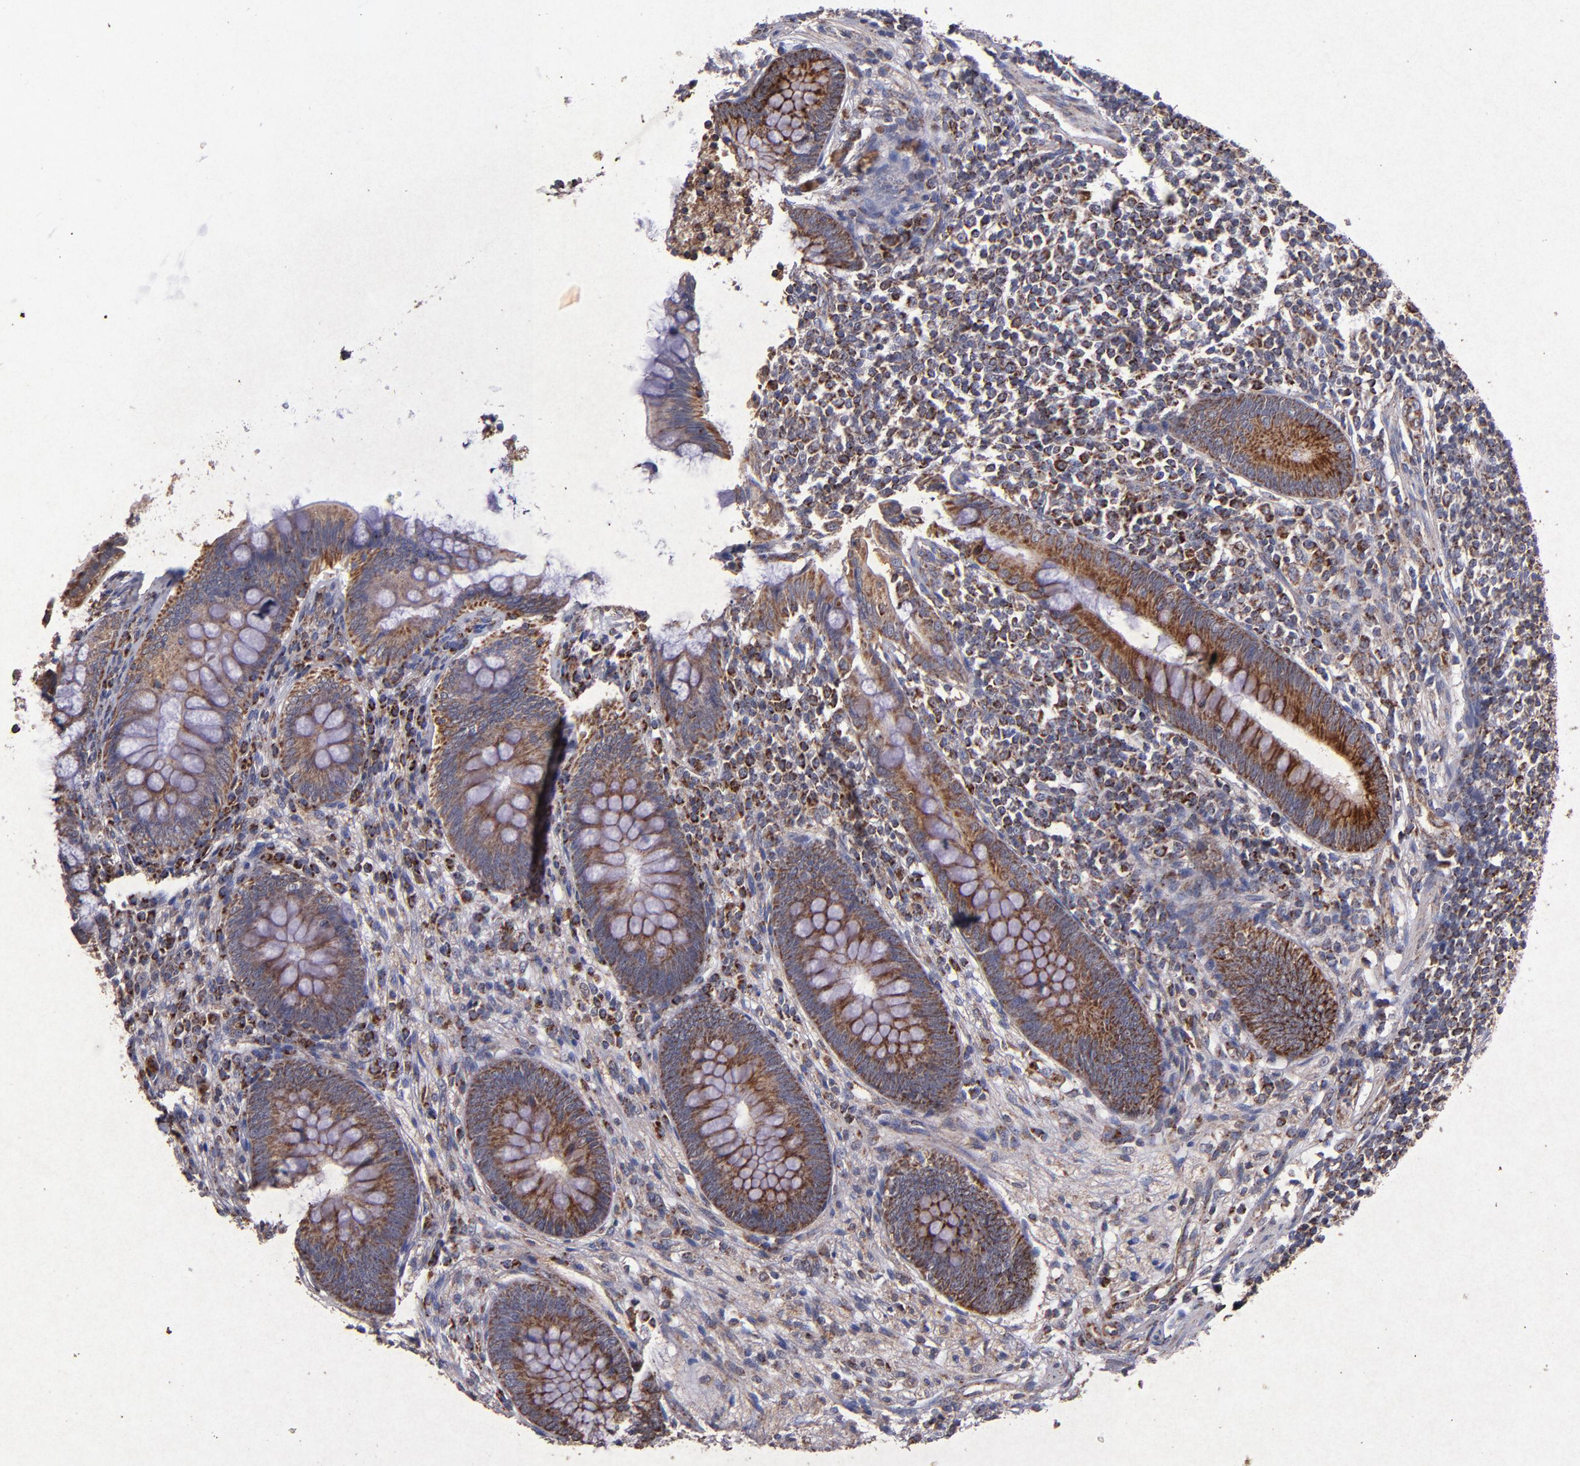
{"staining": {"intensity": "moderate", "quantity": ">75%", "location": "cytoplasmic/membranous"}, "tissue": "appendix", "cell_type": "Glandular cells", "image_type": "normal", "snomed": [{"axis": "morphology", "description": "Normal tissue, NOS"}, {"axis": "topography", "description": "Appendix"}], "caption": "Unremarkable appendix was stained to show a protein in brown. There is medium levels of moderate cytoplasmic/membranous positivity in approximately >75% of glandular cells.", "gene": "TIMM9", "patient": {"sex": "female", "age": 66}}